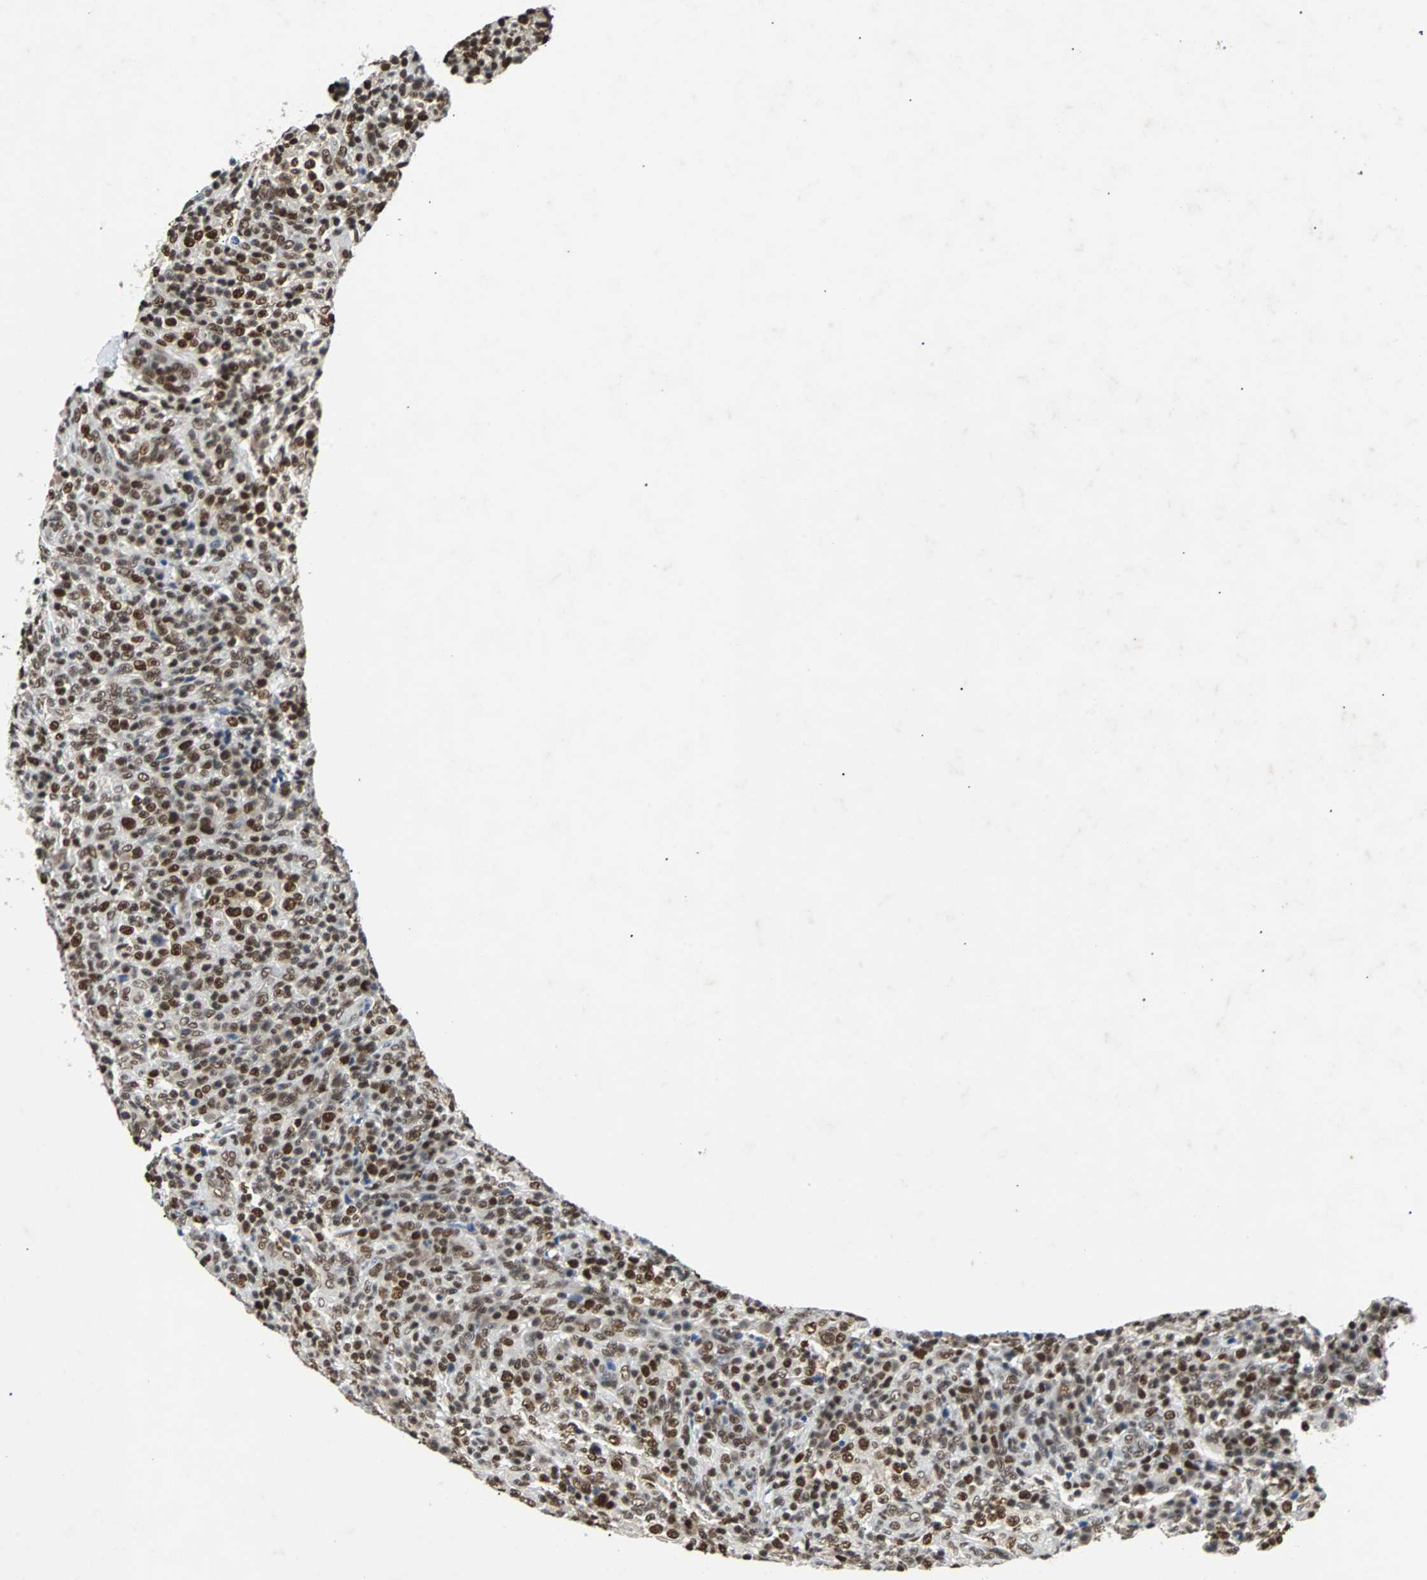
{"staining": {"intensity": "strong", "quantity": ">75%", "location": "nuclear"}, "tissue": "lymphoma", "cell_type": "Tumor cells", "image_type": "cancer", "snomed": [{"axis": "morphology", "description": "Malignant lymphoma, non-Hodgkin's type, High grade"}, {"axis": "topography", "description": "Lymph node"}], "caption": "Tumor cells exhibit high levels of strong nuclear staining in approximately >75% of cells in high-grade malignant lymphoma, non-Hodgkin's type.", "gene": "GATAD2A", "patient": {"sex": "female", "age": 76}}